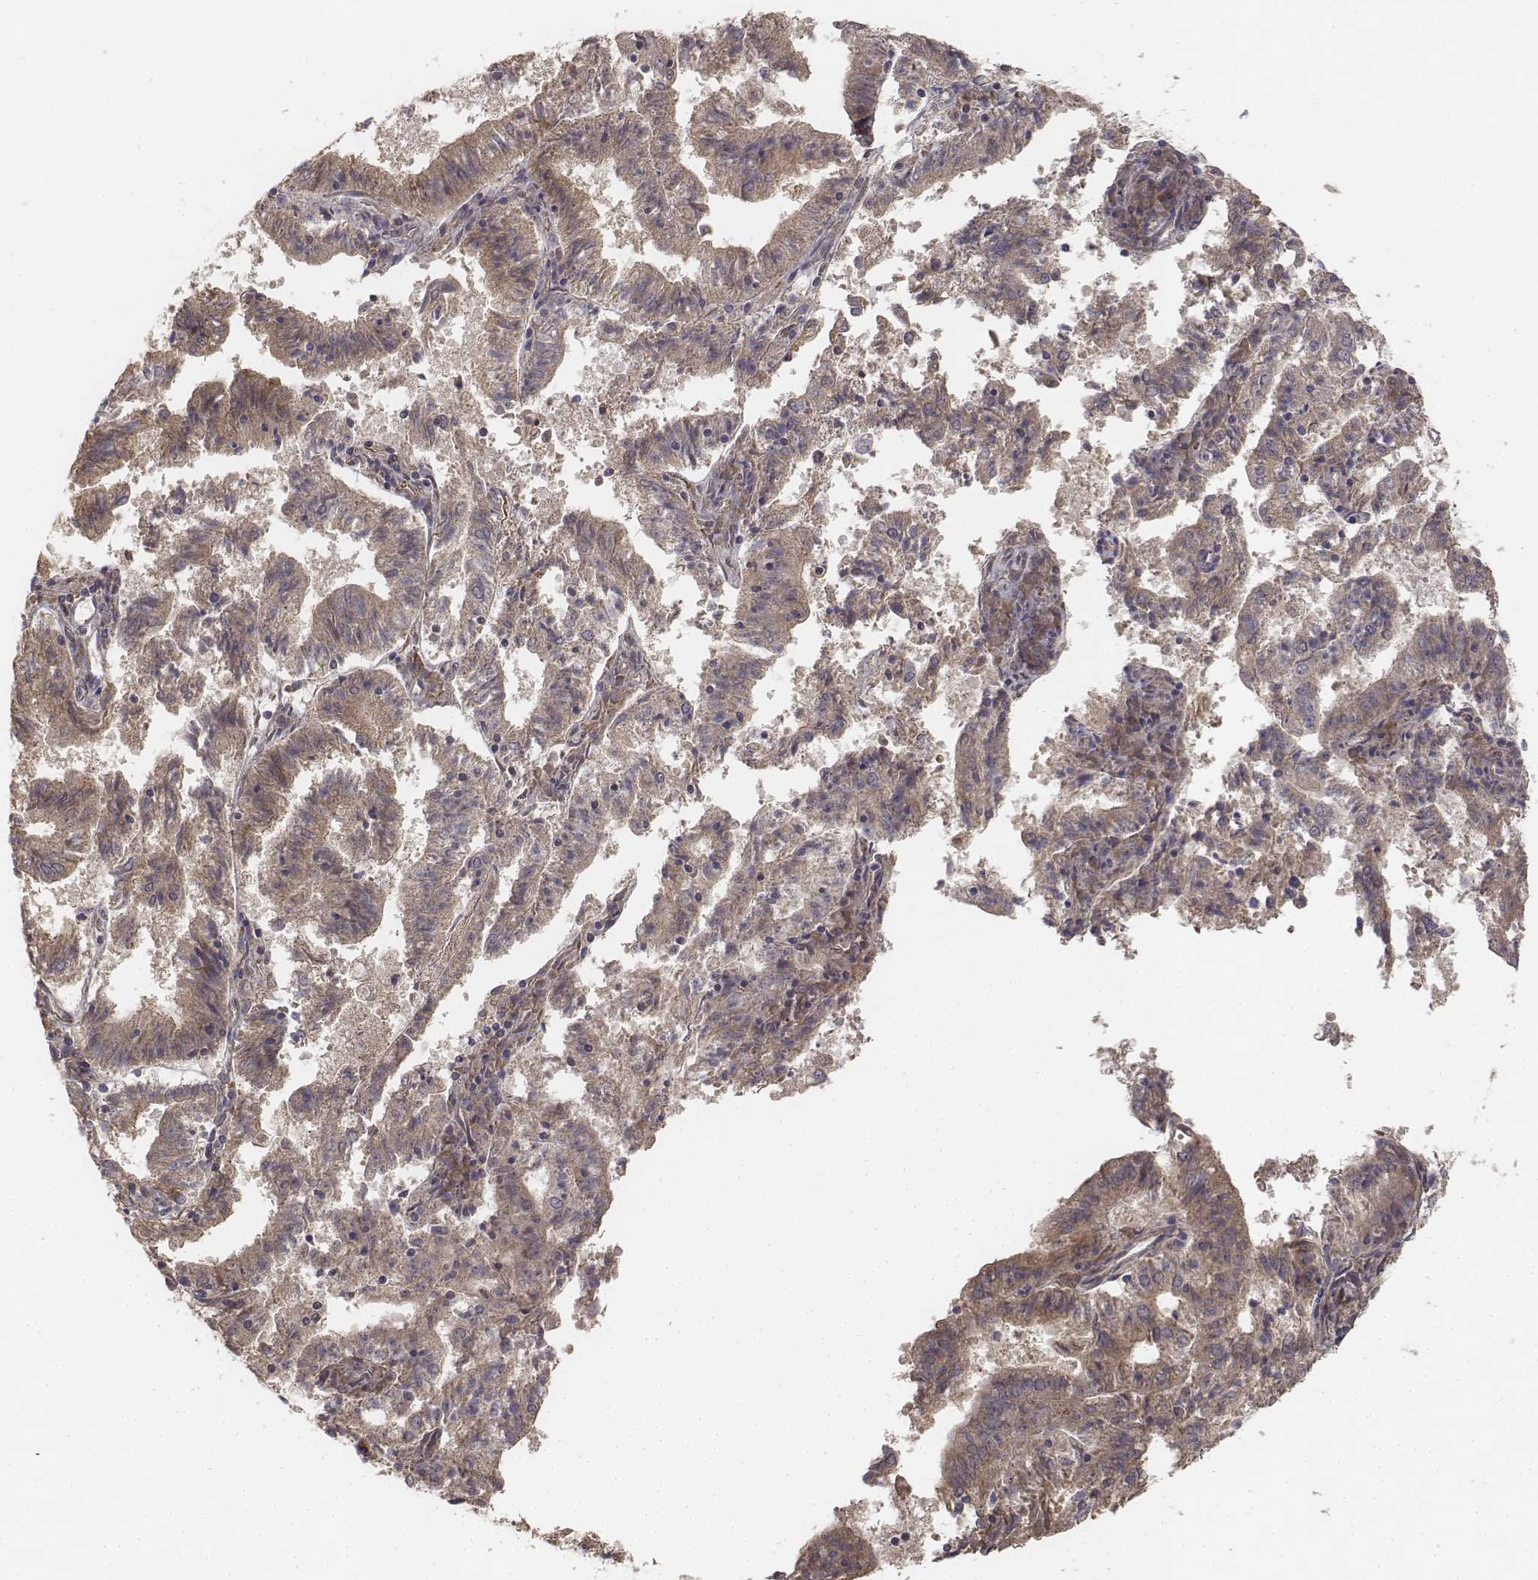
{"staining": {"intensity": "moderate", "quantity": "25%-75%", "location": "cytoplasmic/membranous"}, "tissue": "endometrial cancer", "cell_type": "Tumor cells", "image_type": "cancer", "snomed": [{"axis": "morphology", "description": "Adenocarcinoma, NOS"}, {"axis": "topography", "description": "Endometrium"}], "caption": "Endometrial cancer was stained to show a protein in brown. There is medium levels of moderate cytoplasmic/membranous positivity in about 25%-75% of tumor cells.", "gene": "FBXO21", "patient": {"sex": "female", "age": 82}}